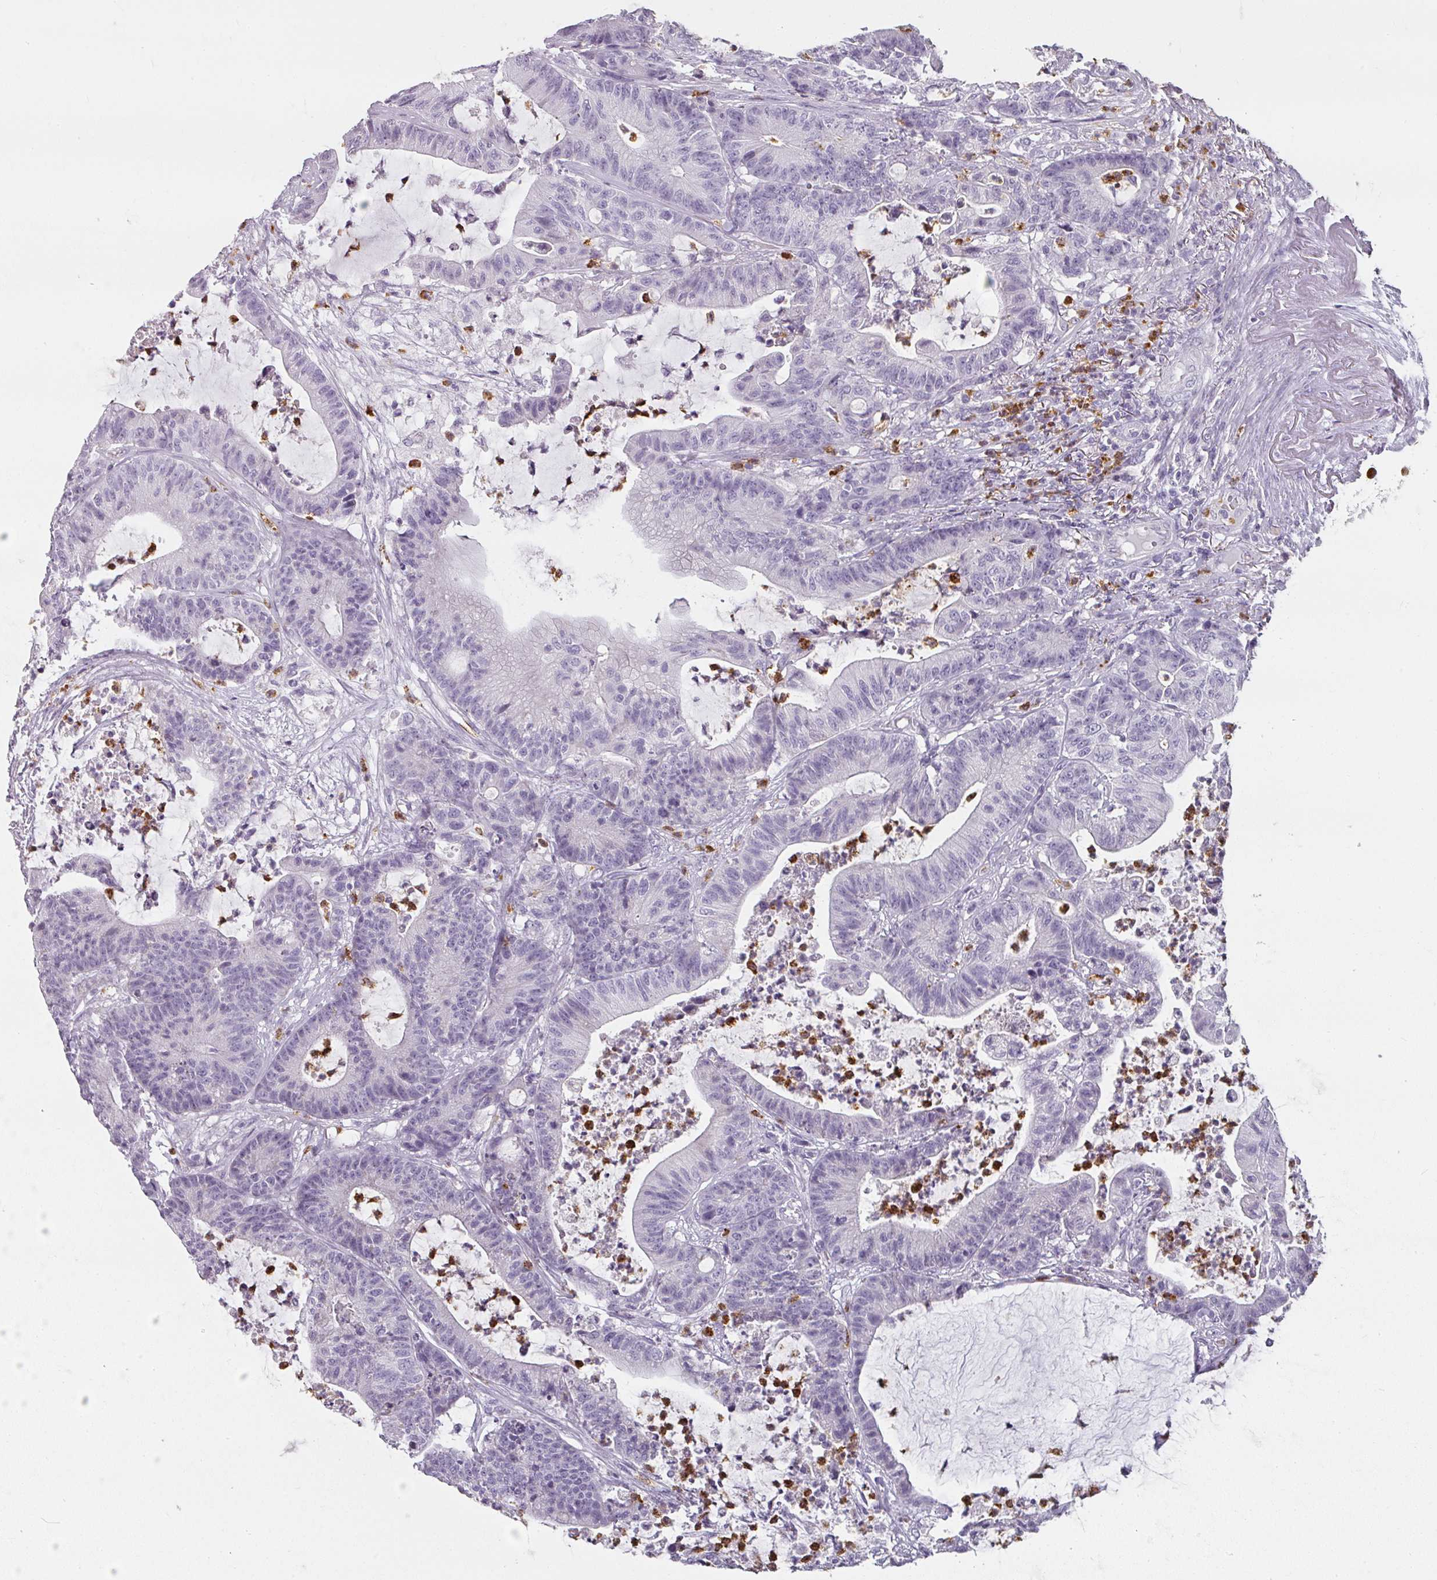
{"staining": {"intensity": "negative", "quantity": "none", "location": "none"}, "tissue": "colorectal cancer", "cell_type": "Tumor cells", "image_type": "cancer", "snomed": [{"axis": "morphology", "description": "Adenocarcinoma, NOS"}, {"axis": "topography", "description": "Colon"}], "caption": "Histopathology image shows no protein positivity in tumor cells of colorectal cancer tissue.", "gene": "CAMP", "patient": {"sex": "female", "age": 84}}